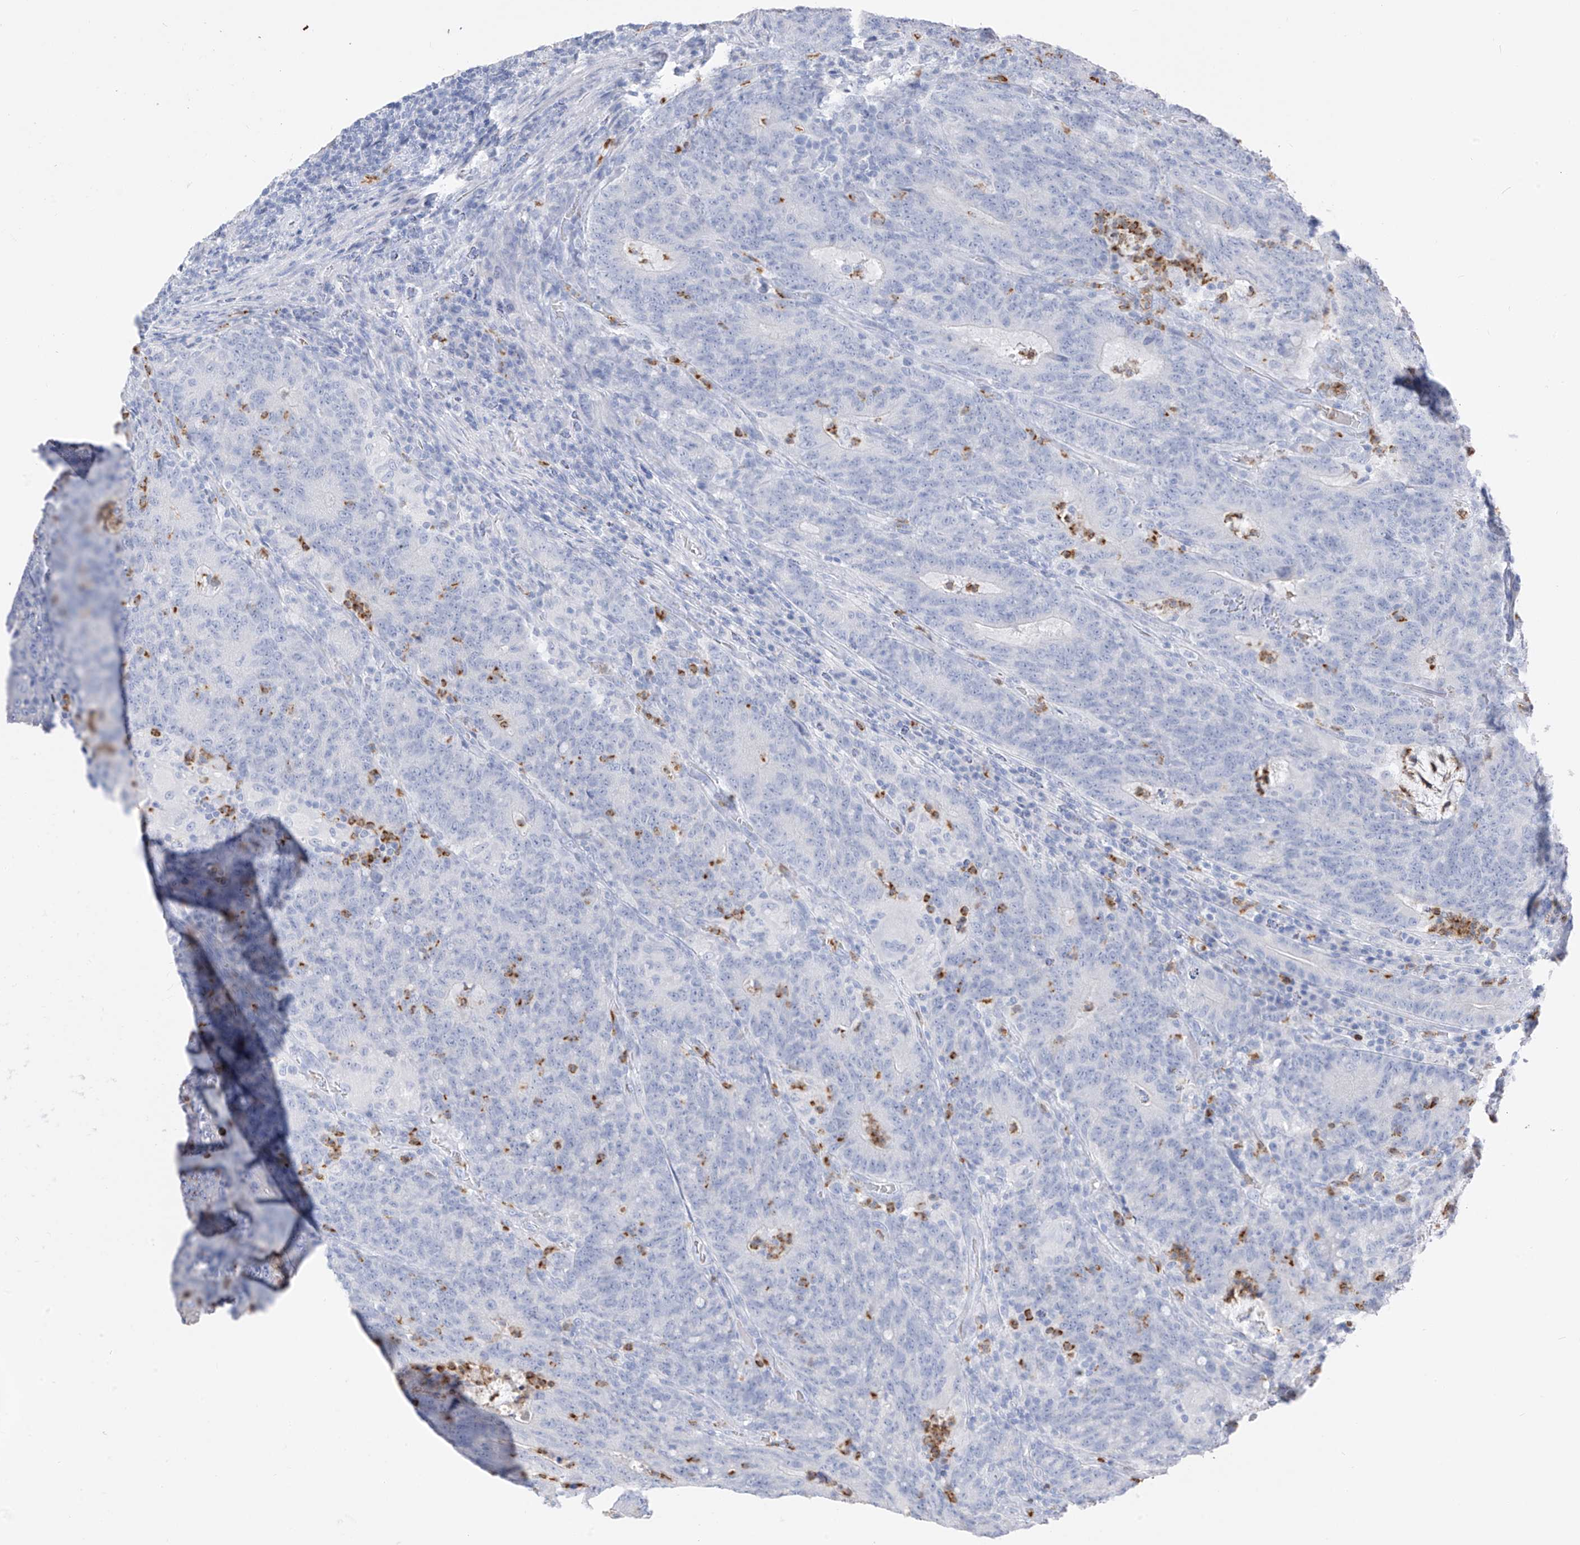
{"staining": {"intensity": "negative", "quantity": "none", "location": "none"}, "tissue": "colorectal cancer", "cell_type": "Tumor cells", "image_type": "cancer", "snomed": [{"axis": "morphology", "description": "Normal tissue, NOS"}, {"axis": "morphology", "description": "Adenocarcinoma, NOS"}, {"axis": "topography", "description": "Colon"}], "caption": "There is no significant staining in tumor cells of colorectal cancer (adenocarcinoma). Nuclei are stained in blue.", "gene": "PAFAH1B3", "patient": {"sex": "female", "age": 75}}